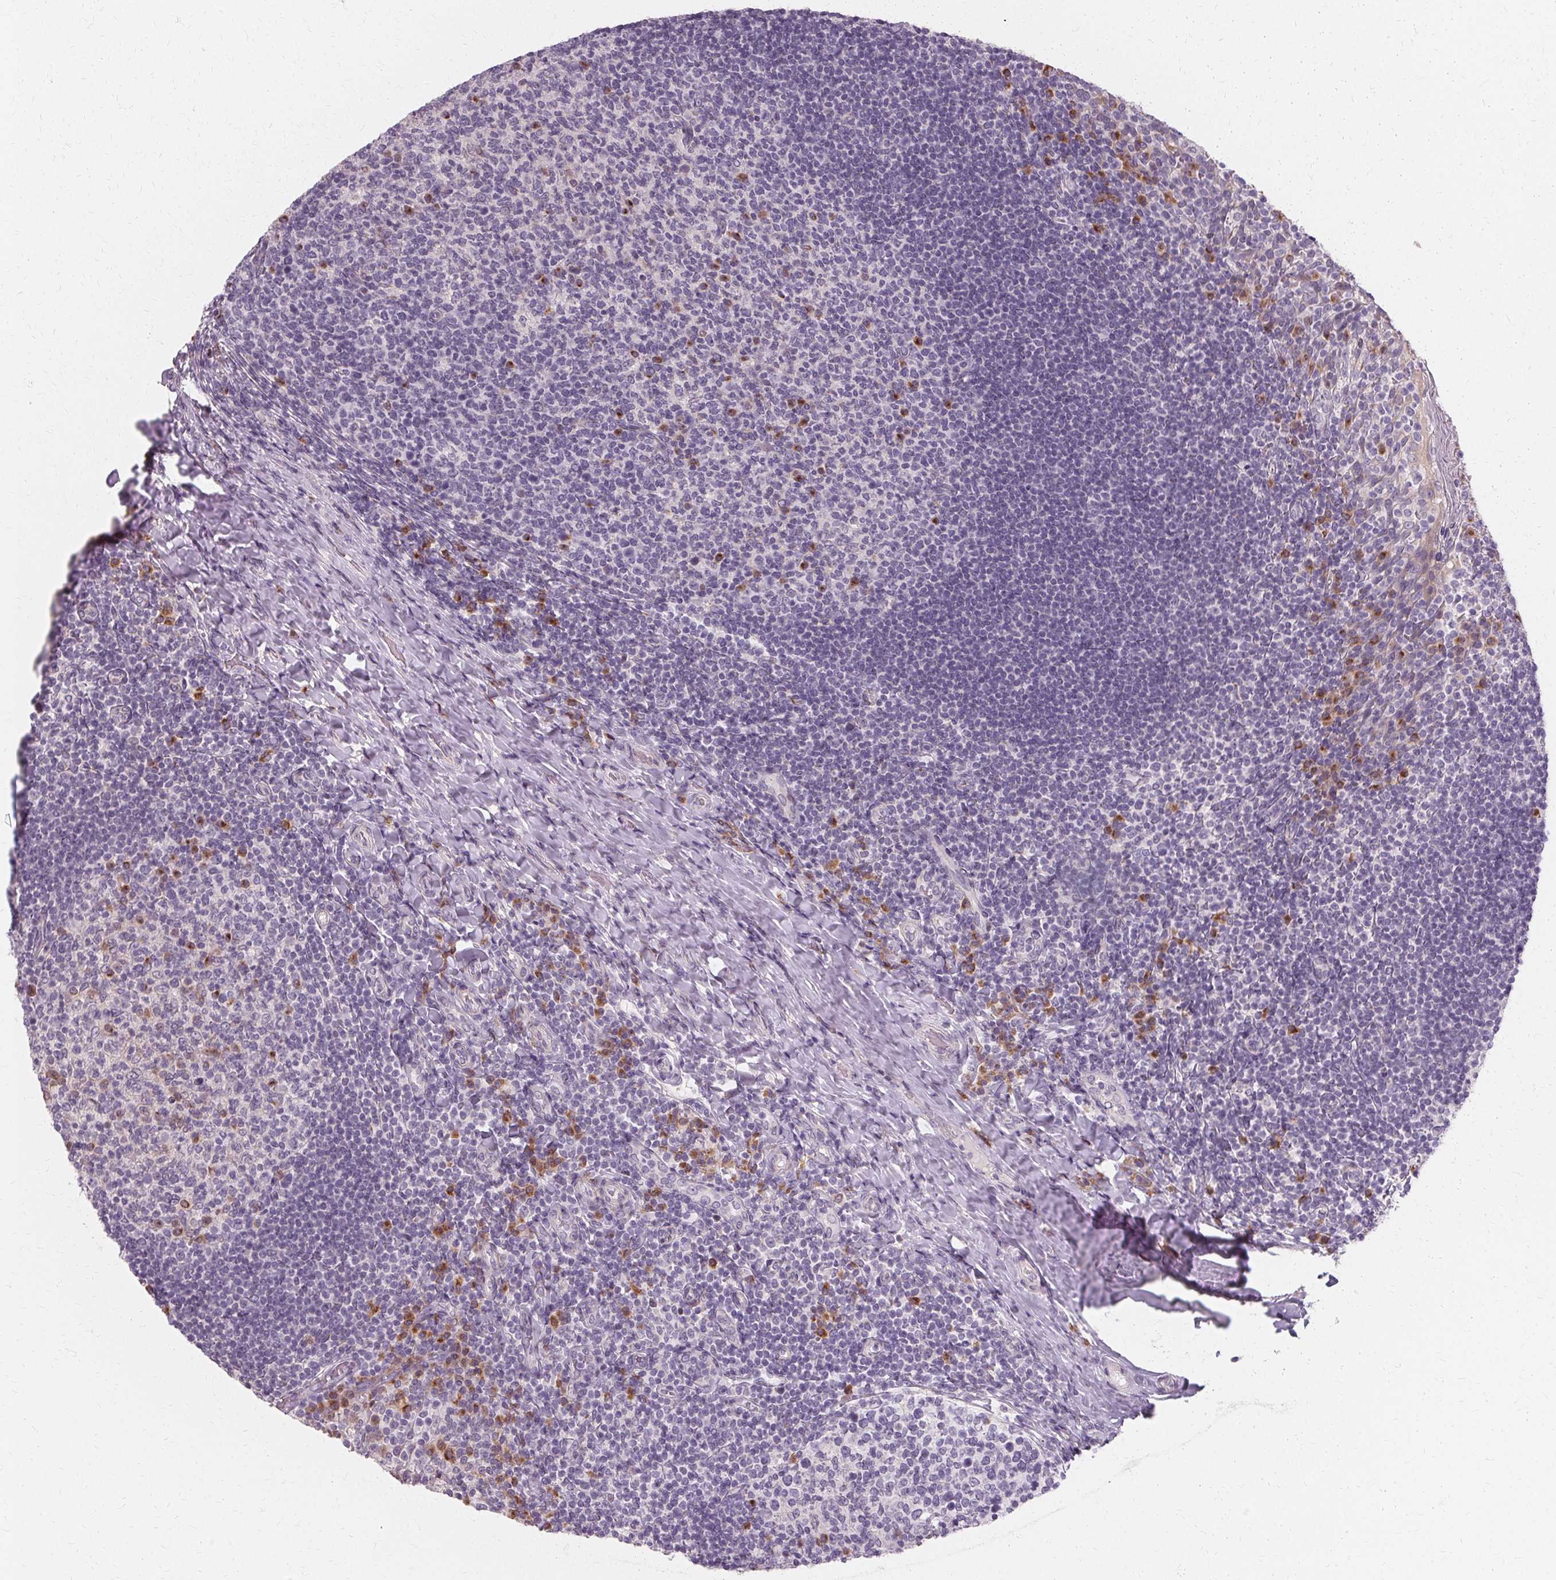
{"staining": {"intensity": "moderate", "quantity": "<25%", "location": "cytoplasmic/membranous"}, "tissue": "tonsil", "cell_type": "Germinal center cells", "image_type": "normal", "snomed": [{"axis": "morphology", "description": "Normal tissue, NOS"}, {"axis": "topography", "description": "Tonsil"}], "caption": "Tonsil stained for a protein demonstrates moderate cytoplasmic/membranous positivity in germinal center cells. The protein is shown in brown color, while the nuclei are stained blue.", "gene": "FCRL3", "patient": {"sex": "female", "age": 10}}